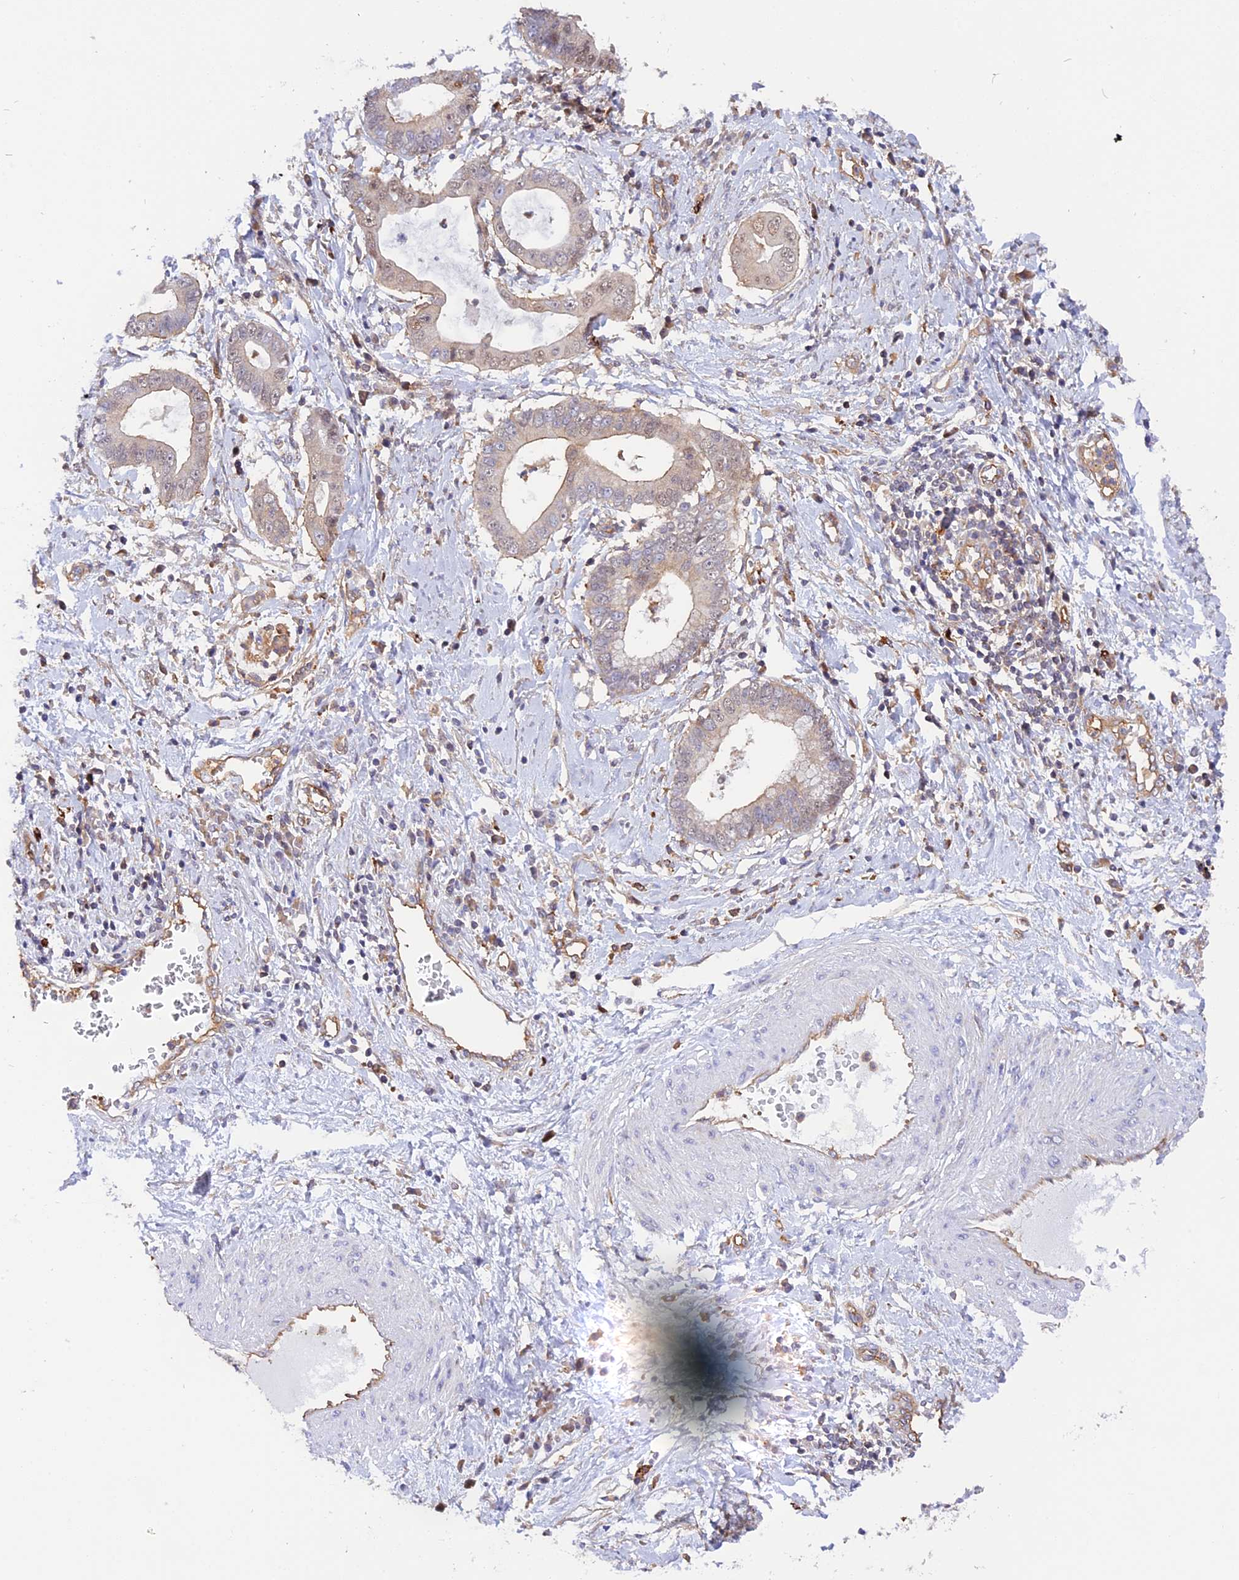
{"staining": {"intensity": "weak", "quantity": "<25%", "location": "cytoplasmic/membranous"}, "tissue": "cervical cancer", "cell_type": "Tumor cells", "image_type": "cancer", "snomed": [{"axis": "morphology", "description": "Adenocarcinoma, NOS"}, {"axis": "topography", "description": "Cervix"}], "caption": "An image of human cervical cancer is negative for staining in tumor cells.", "gene": "C5orf22", "patient": {"sex": "female", "age": 44}}